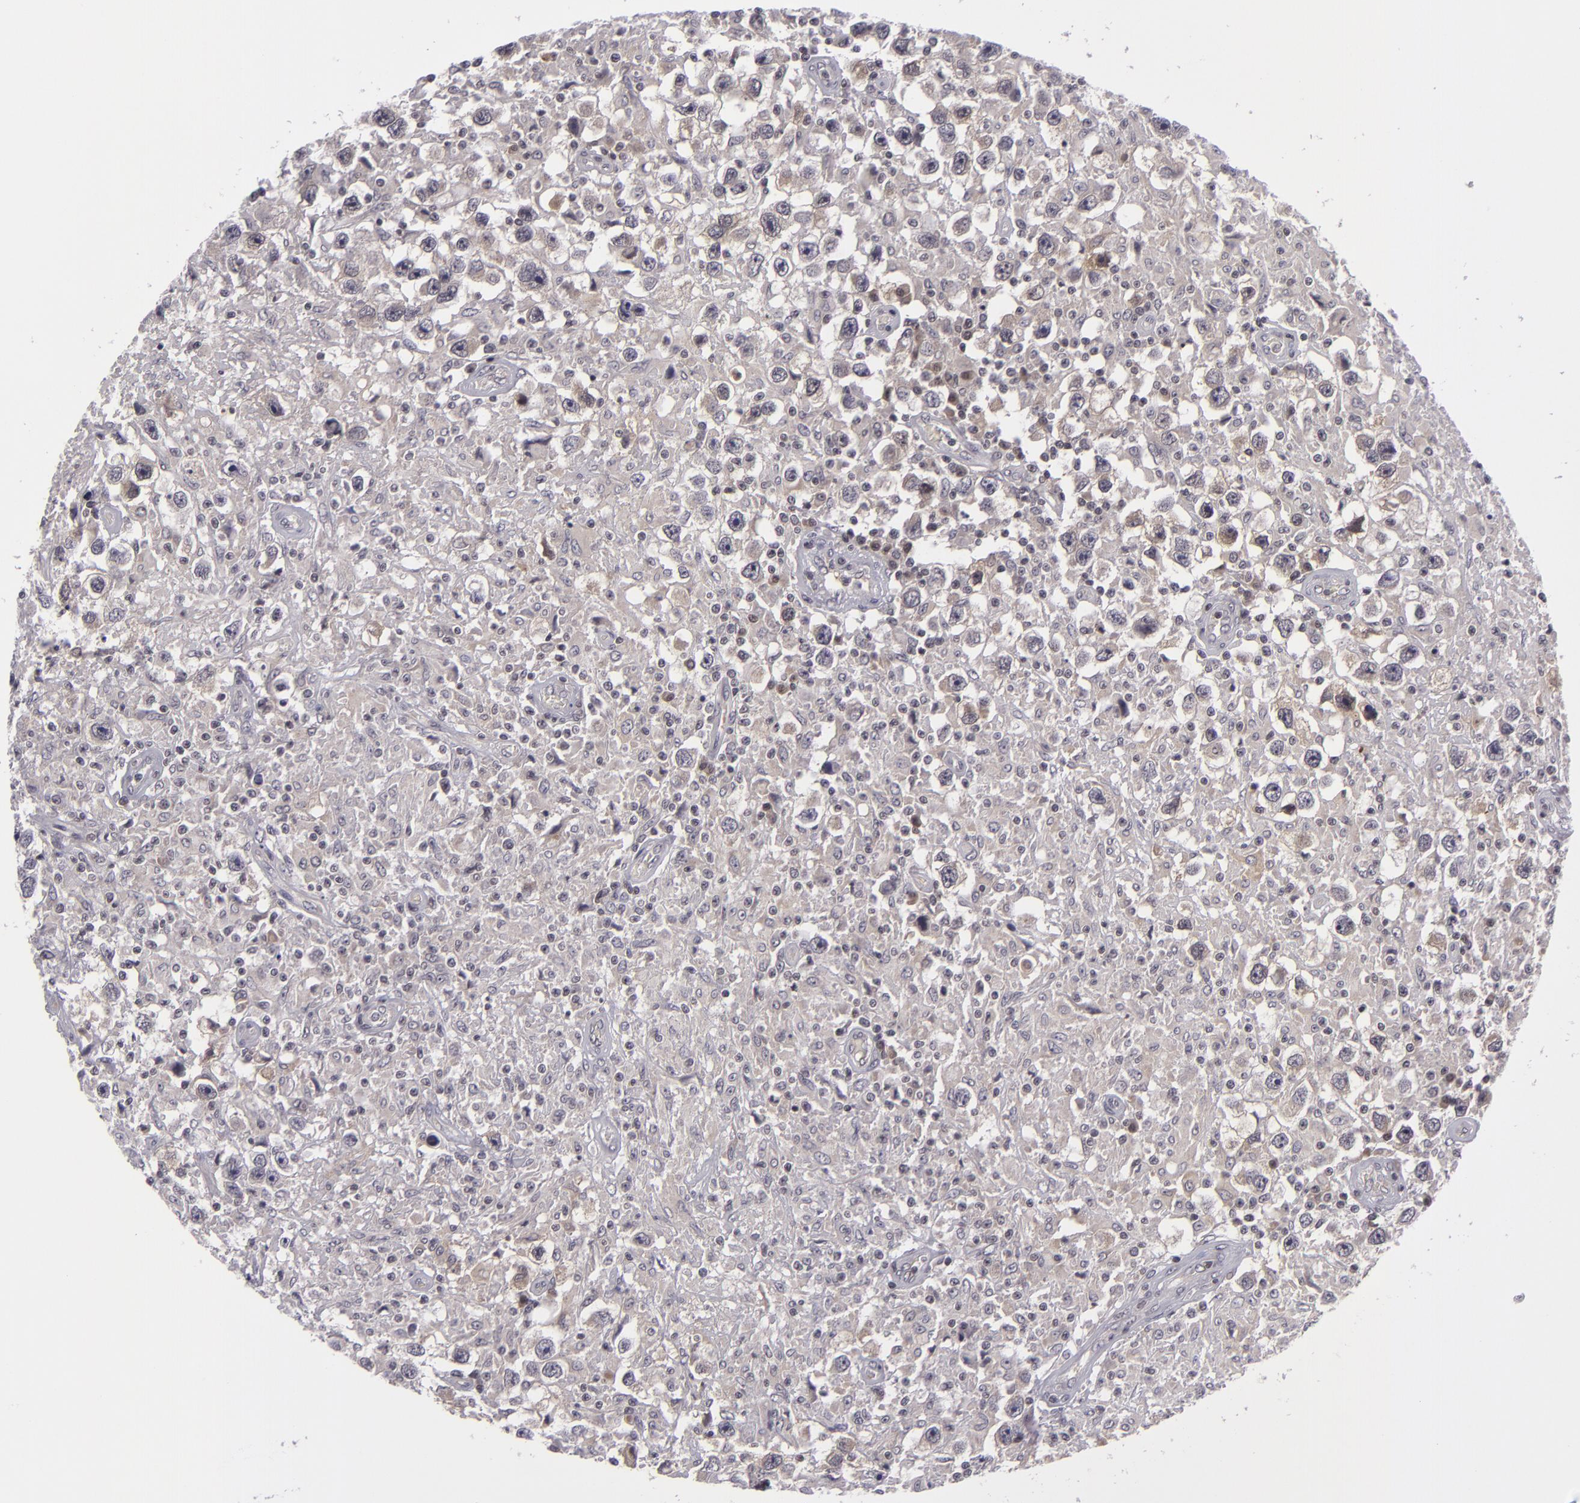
{"staining": {"intensity": "weak", "quantity": "<25%", "location": "cytoplasmic/membranous"}, "tissue": "testis cancer", "cell_type": "Tumor cells", "image_type": "cancer", "snomed": [{"axis": "morphology", "description": "Seminoma, NOS"}, {"axis": "topography", "description": "Testis"}], "caption": "Human testis seminoma stained for a protein using IHC shows no expression in tumor cells.", "gene": "CASP8", "patient": {"sex": "male", "age": 34}}